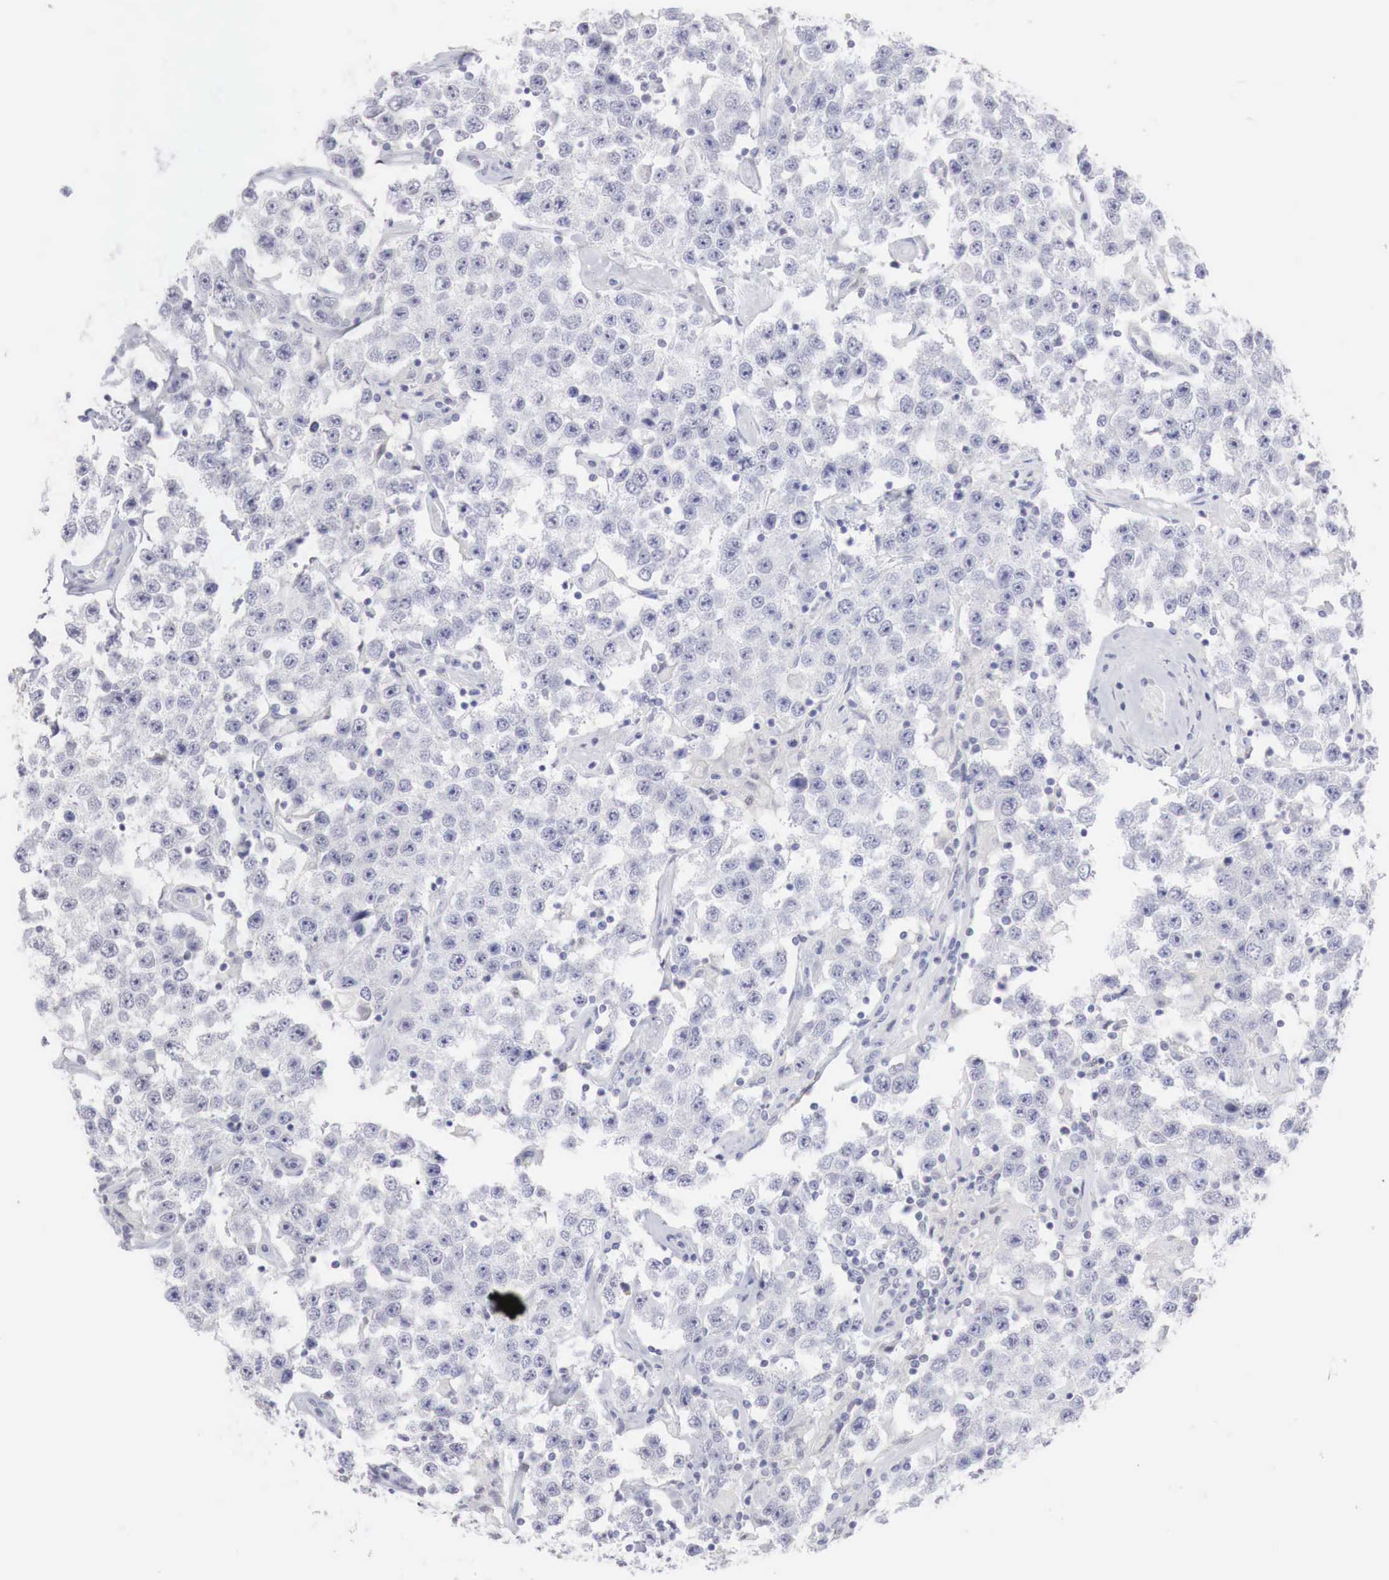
{"staining": {"intensity": "negative", "quantity": "none", "location": "none"}, "tissue": "testis cancer", "cell_type": "Tumor cells", "image_type": "cancer", "snomed": [{"axis": "morphology", "description": "Seminoma, NOS"}, {"axis": "topography", "description": "Testis"}], "caption": "Testis seminoma was stained to show a protein in brown. There is no significant positivity in tumor cells.", "gene": "FOXP2", "patient": {"sex": "male", "age": 52}}